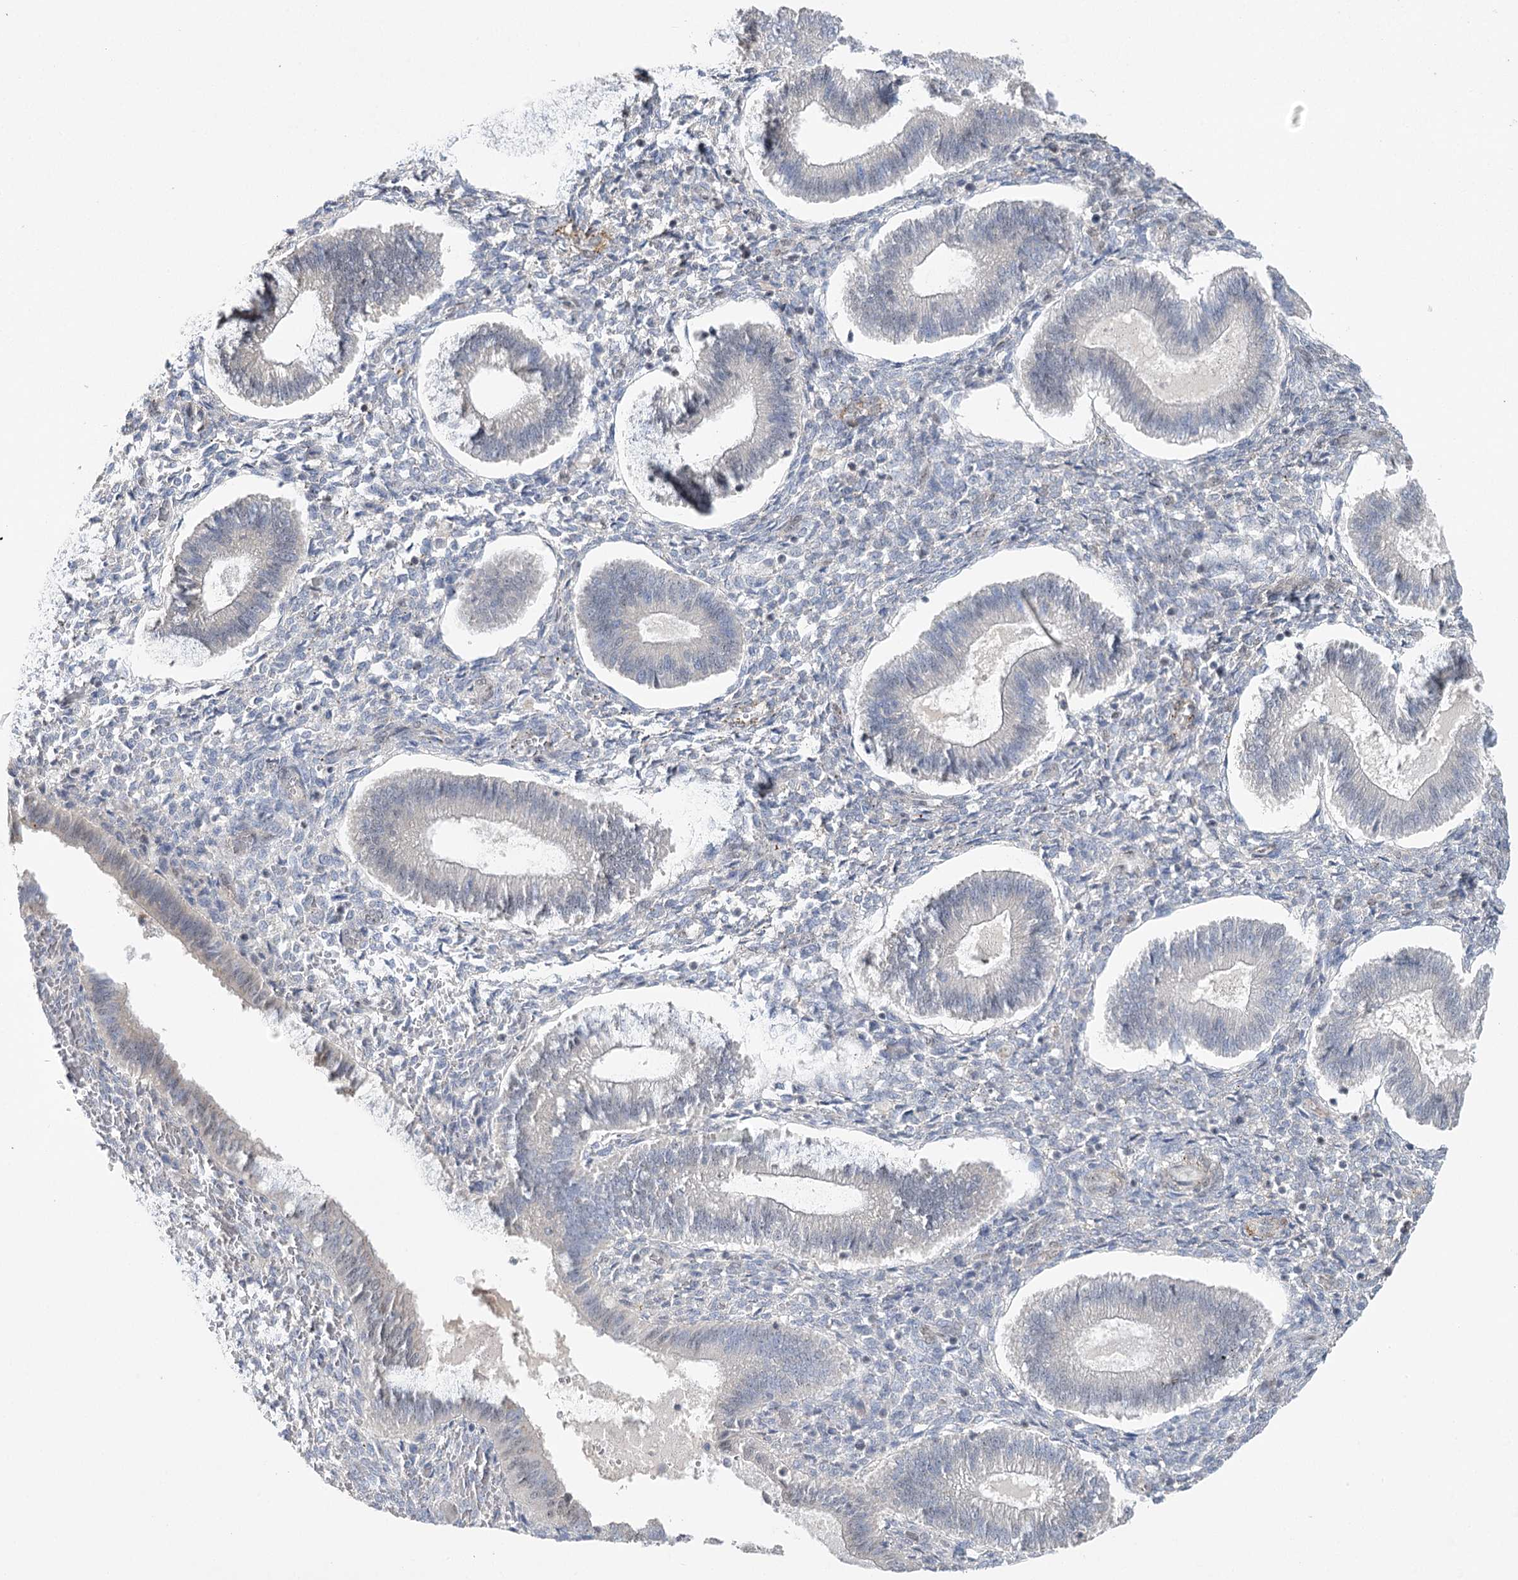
{"staining": {"intensity": "weak", "quantity": "<25%", "location": "cytoplasmic/membranous"}, "tissue": "endometrium", "cell_type": "Cells in endometrial stroma", "image_type": "normal", "snomed": [{"axis": "morphology", "description": "Normal tissue, NOS"}, {"axis": "topography", "description": "Endometrium"}], "caption": "Cells in endometrial stroma show no significant protein staining in normal endometrium. The staining was performed using DAB (3,3'-diaminobenzidine) to visualize the protein expression in brown, while the nuclei were stained in blue with hematoxylin (Magnification: 20x).", "gene": "AMTN", "patient": {"sex": "female", "age": 25}}